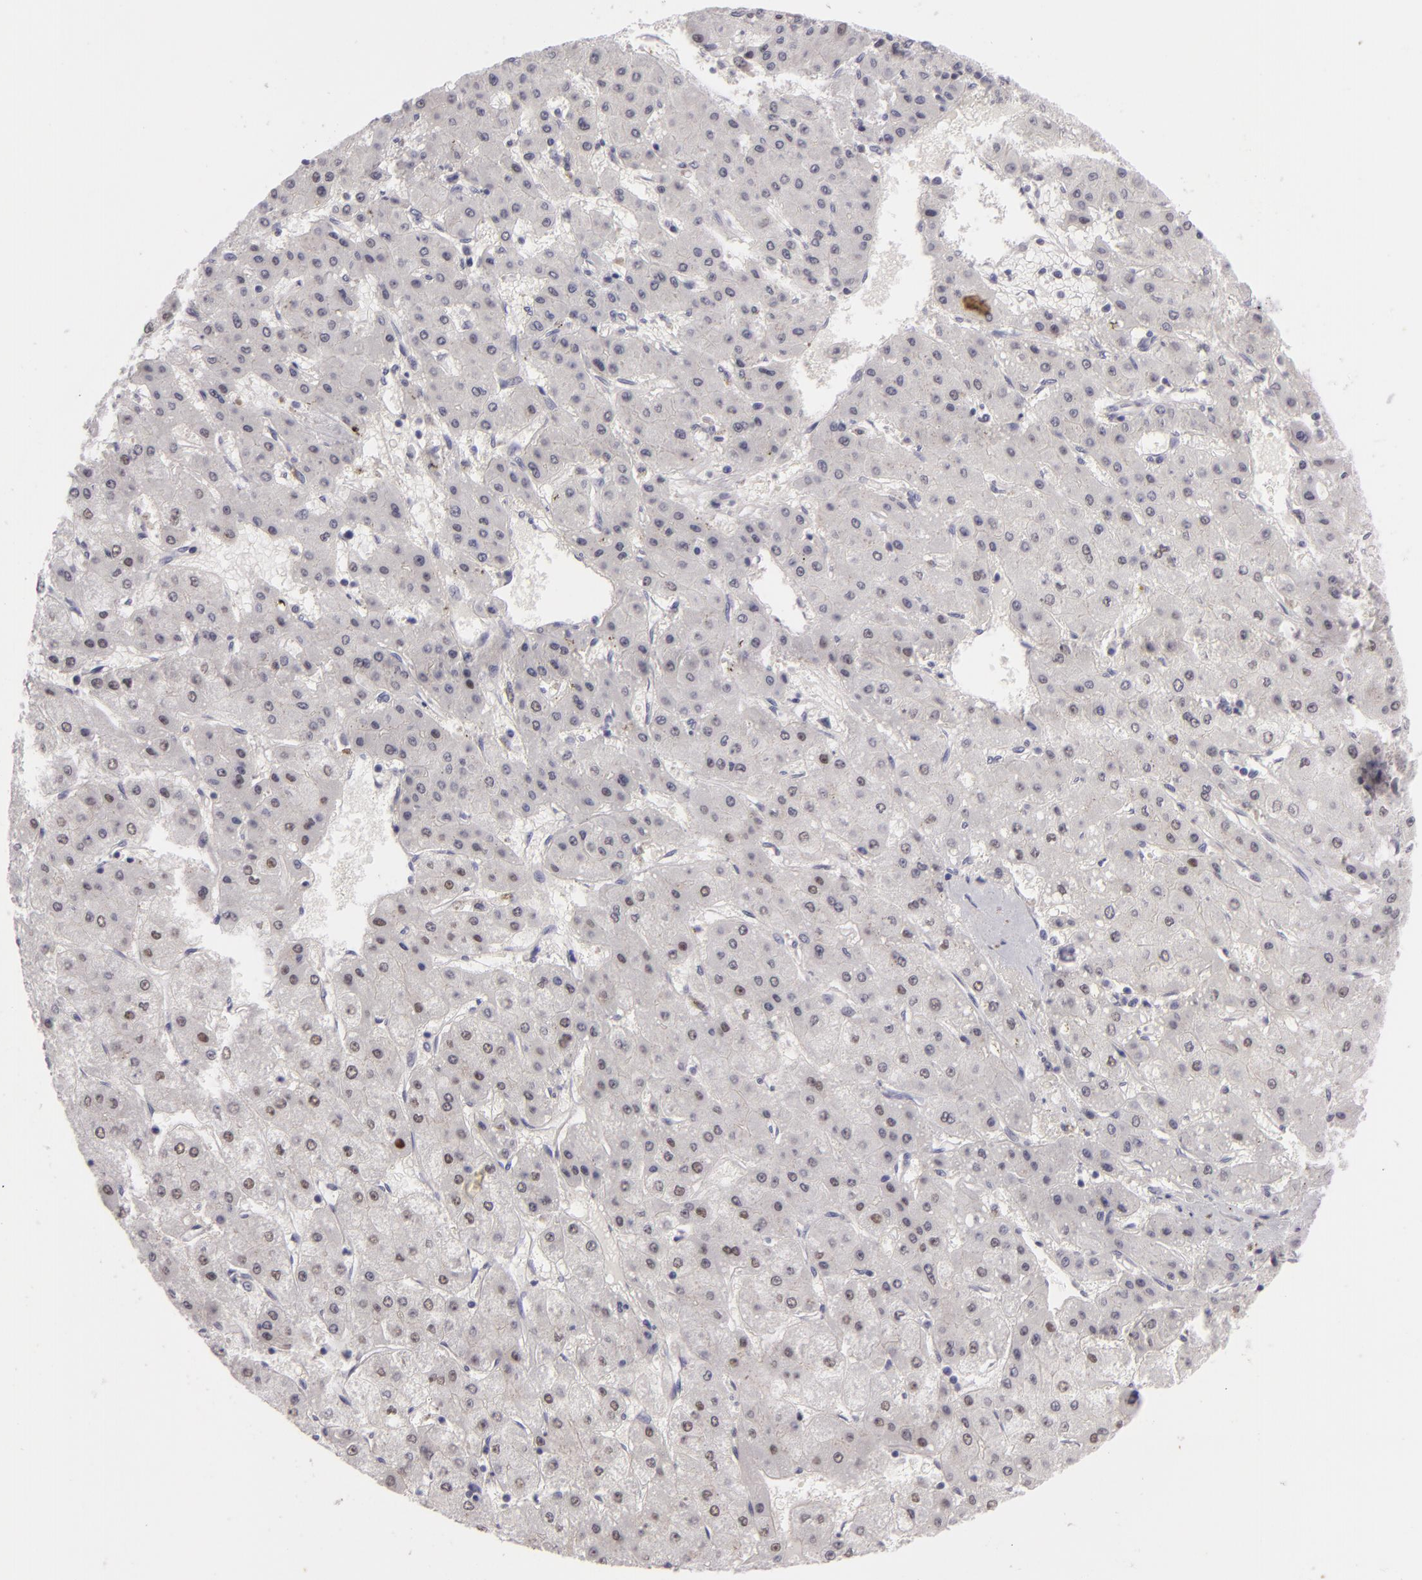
{"staining": {"intensity": "negative", "quantity": "none", "location": "none"}, "tissue": "liver cancer", "cell_type": "Tumor cells", "image_type": "cancer", "snomed": [{"axis": "morphology", "description": "Carcinoma, Hepatocellular, NOS"}, {"axis": "topography", "description": "Liver"}], "caption": "High magnification brightfield microscopy of liver cancer (hepatocellular carcinoma) stained with DAB (brown) and counterstained with hematoxylin (blue): tumor cells show no significant staining.", "gene": "NLGN4X", "patient": {"sex": "female", "age": 52}}